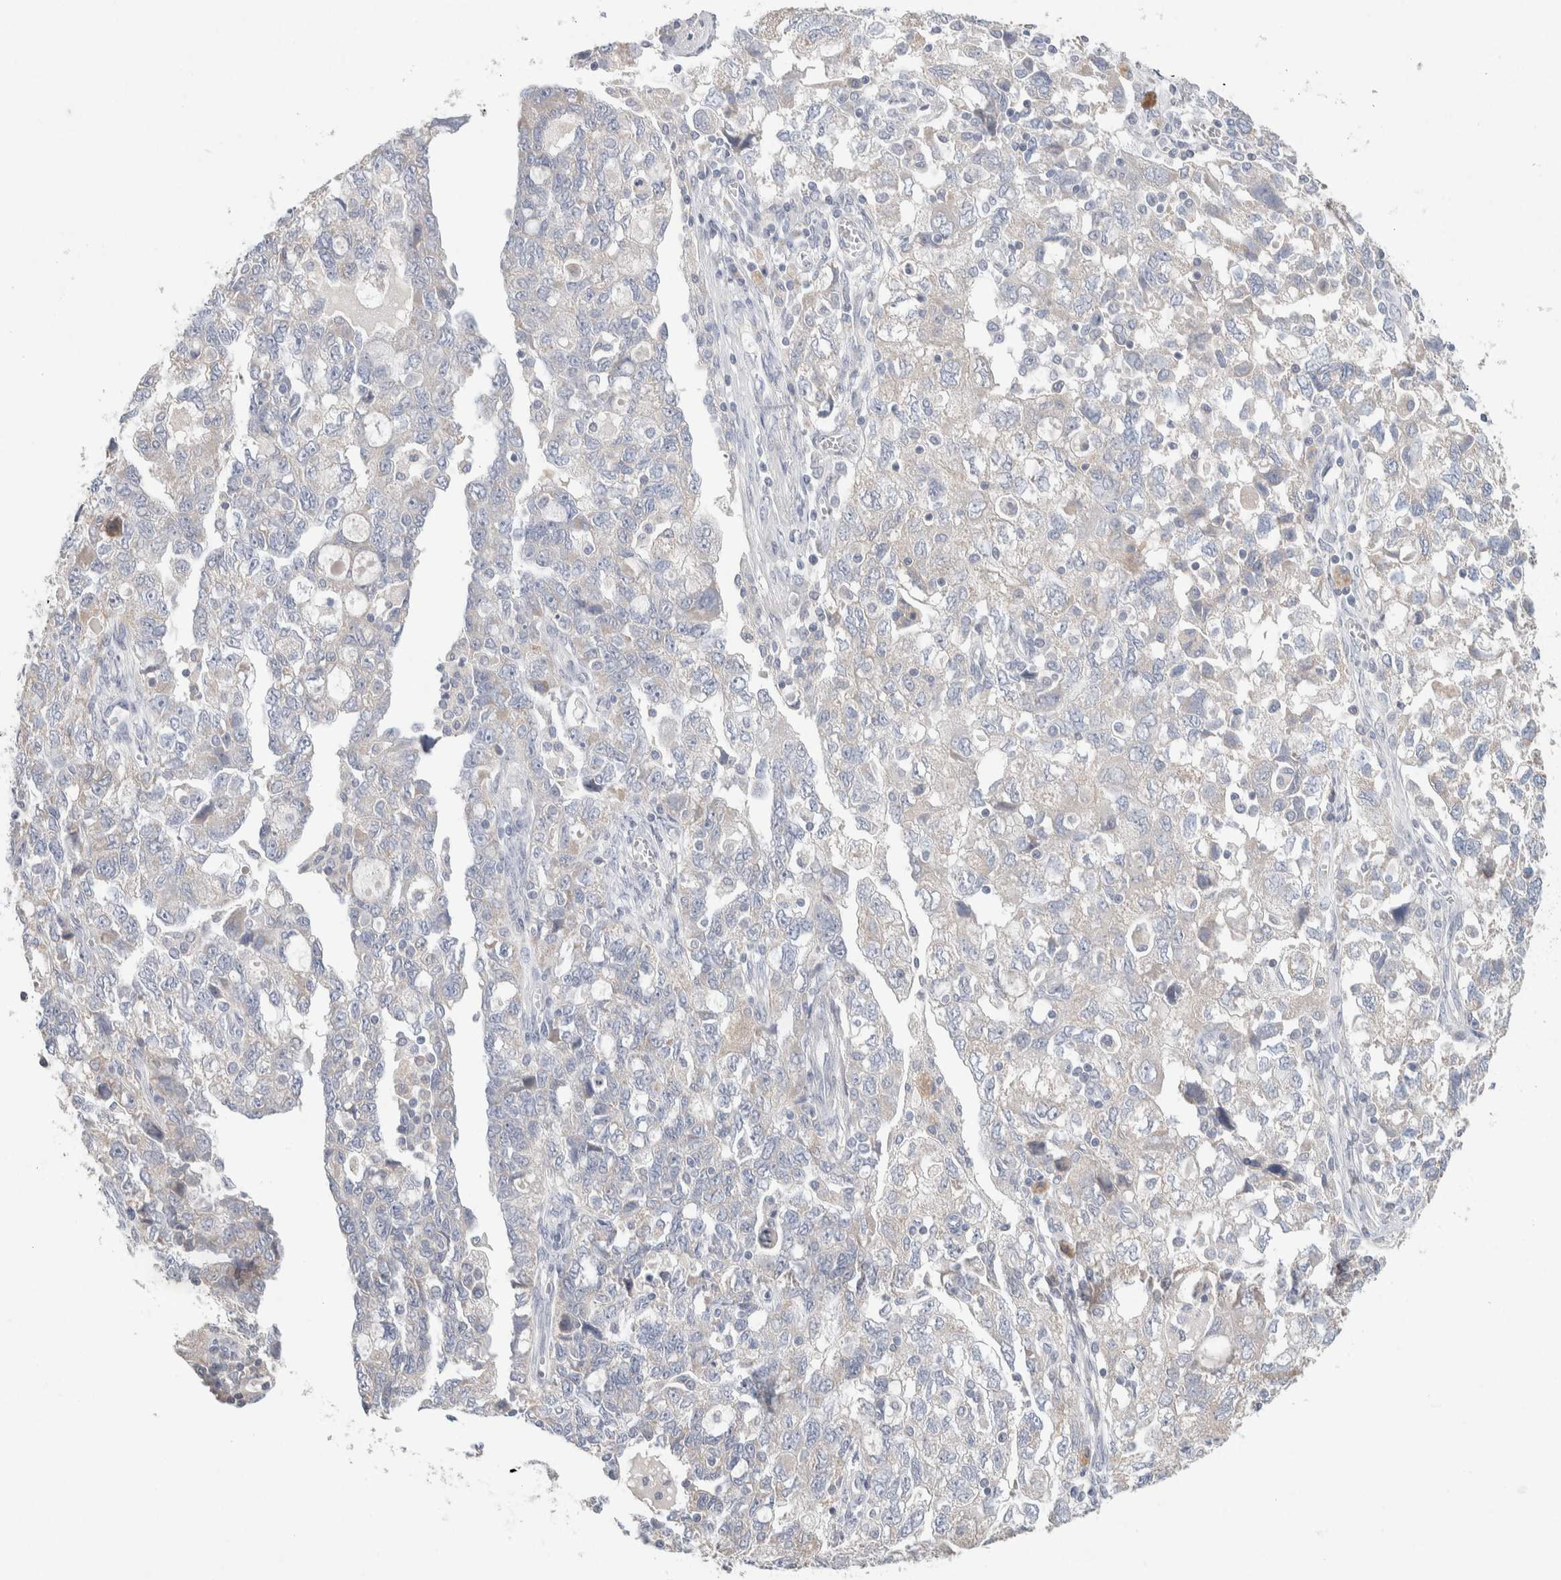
{"staining": {"intensity": "negative", "quantity": "none", "location": "none"}, "tissue": "ovarian cancer", "cell_type": "Tumor cells", "image_type": "cancer", "snomed": [{"axis": "morphology", "description": "Carcinoma, NOS"}, {"axis": "morphology", "description": "Cystadenocarcinoma, serous, NOS"}, {"axis": "topography", "description": "Ovary"}], "caption": "Micrograph shows no protein expression in tumor cells of ovarian cancer (serous cystadenocarcinoma) tissue.", "gene": "CMTM4", "patient": {"sex": "female", "age": 69}}